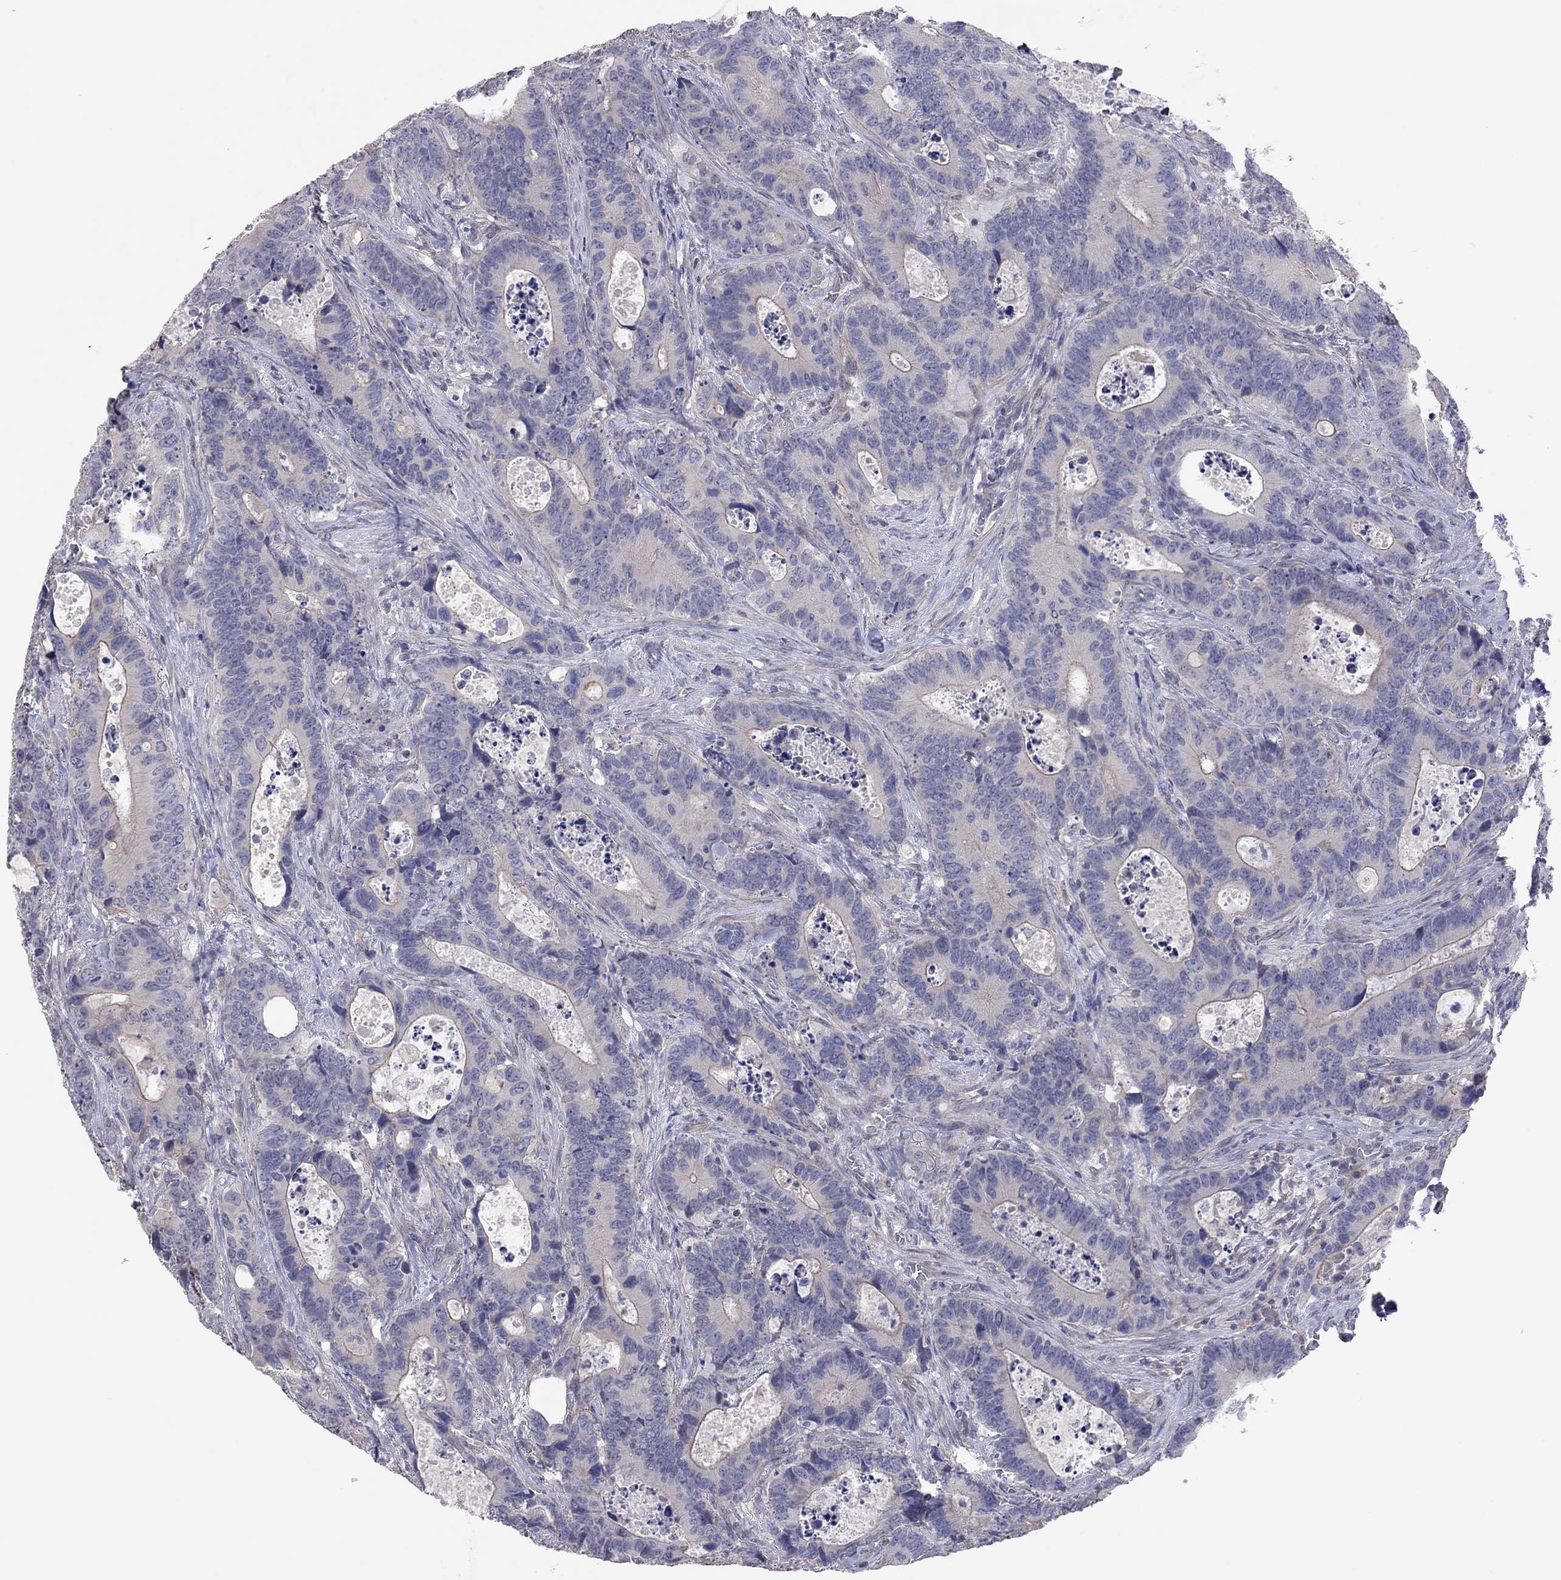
{"staining": {"intensity": "weak", "quantity": "<25%", "location": "cytoplasmic/membranous"}, "tissue": "colorectal cancer", "cell_type": "Tumor cells", "image_type": "cancer", "snomed": [{"axis": "morphology", "description": "Adenocarcinoma, NOS"}, {"axis": "topography", "description": "Colon"}], "caption": "Immunohistochemistry (IHC) micrograph of neoplastic tissue: human colorectal cancer stained with DAB exhibits no significant protein staining in tumor cells.", "gene": "KCNB1", "patient": {"sex": "female", "age": 82}}